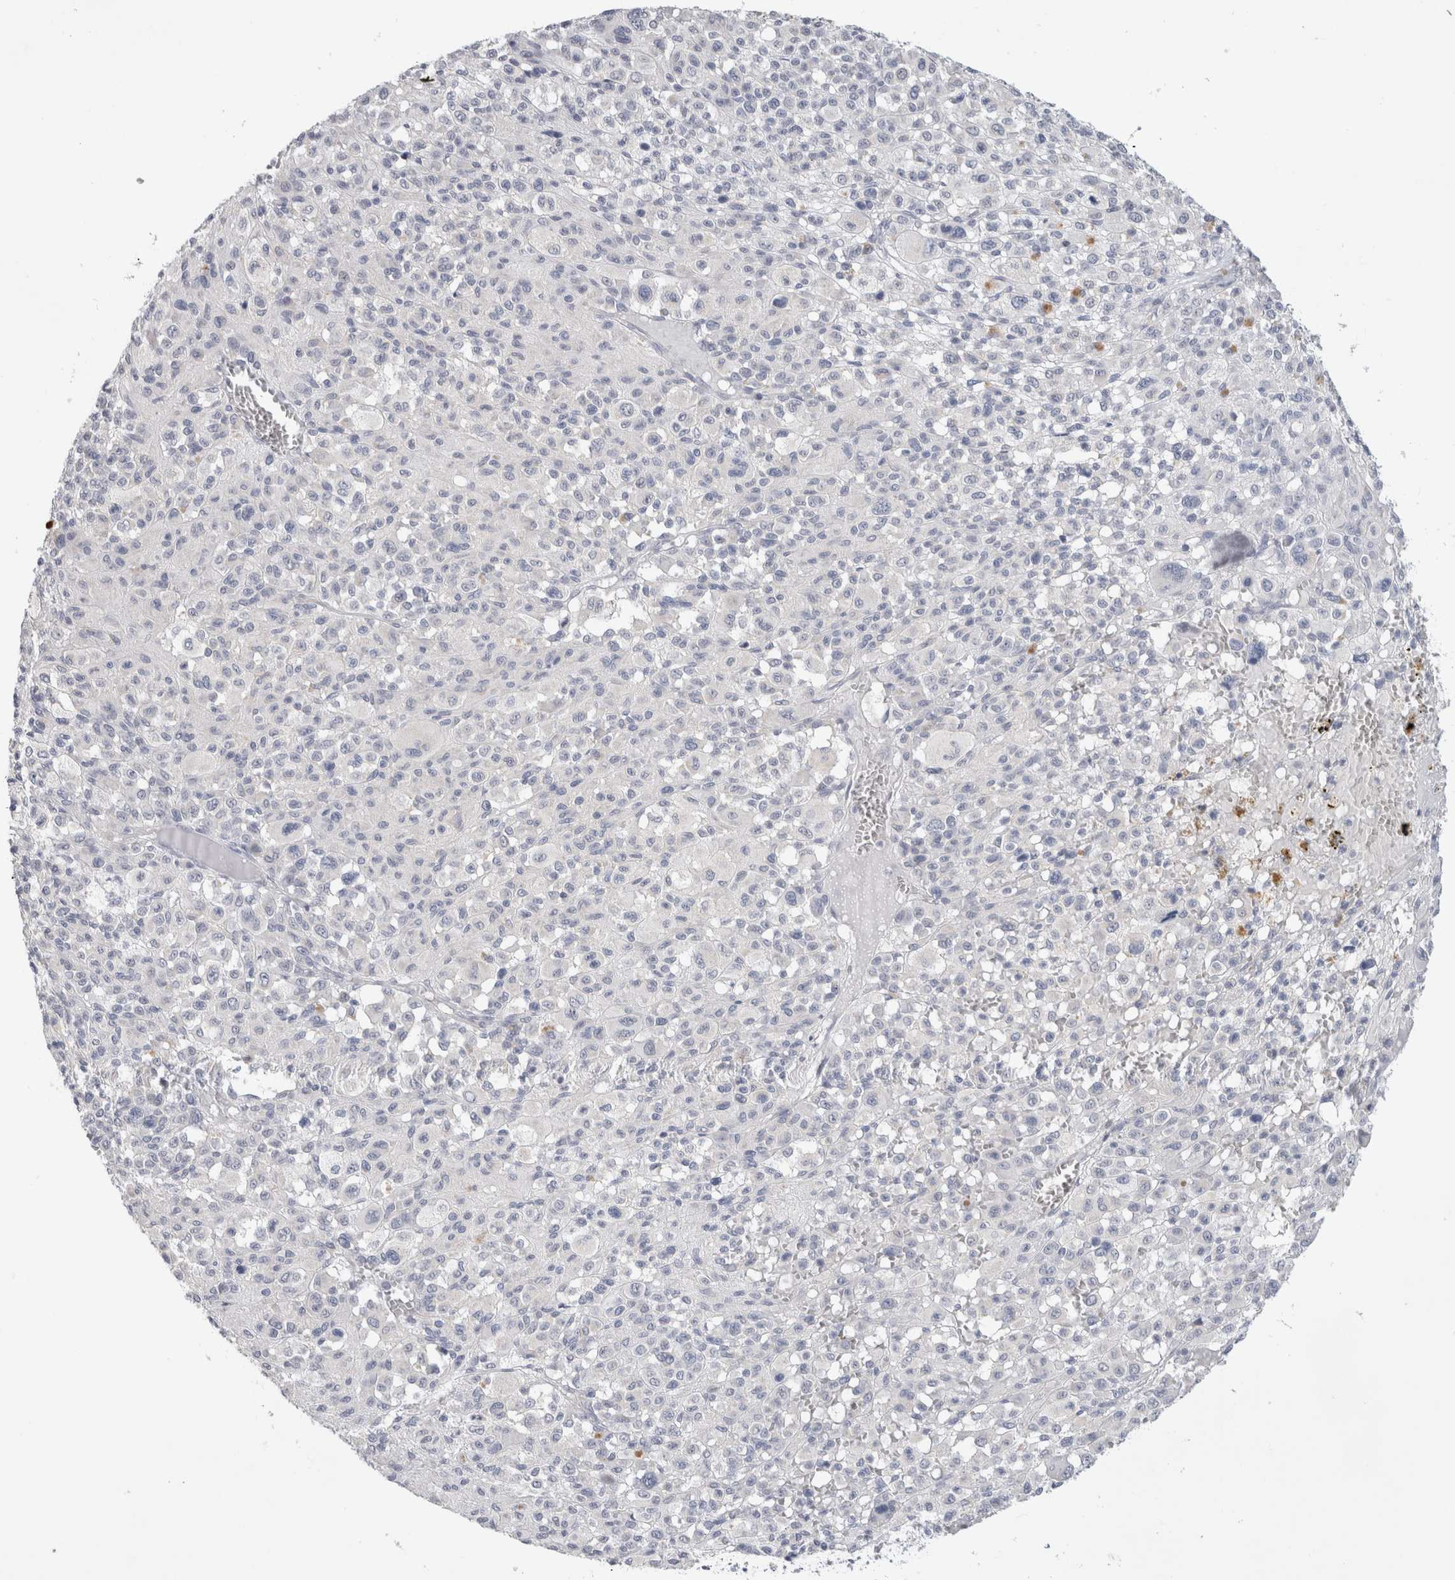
{"staining": {"intensity": "negative", "quantity": "none", "location": "none"}, "tissue": "melanoma", "cell_type": "Tumor cells", "image_type": "cancer", "snomed": [{"axis": "morphology", "description": "Malignant melanoma, Metastatic site"}, {"axis": "topography", "description": "Skin"}], "caption": "Malignant melanoma (metastatic site) was stained to show a protein in brown. There is no significant staining in tumor cells.", "gene": "TONSL", "patient": {"sex": "female", "age": 74}}